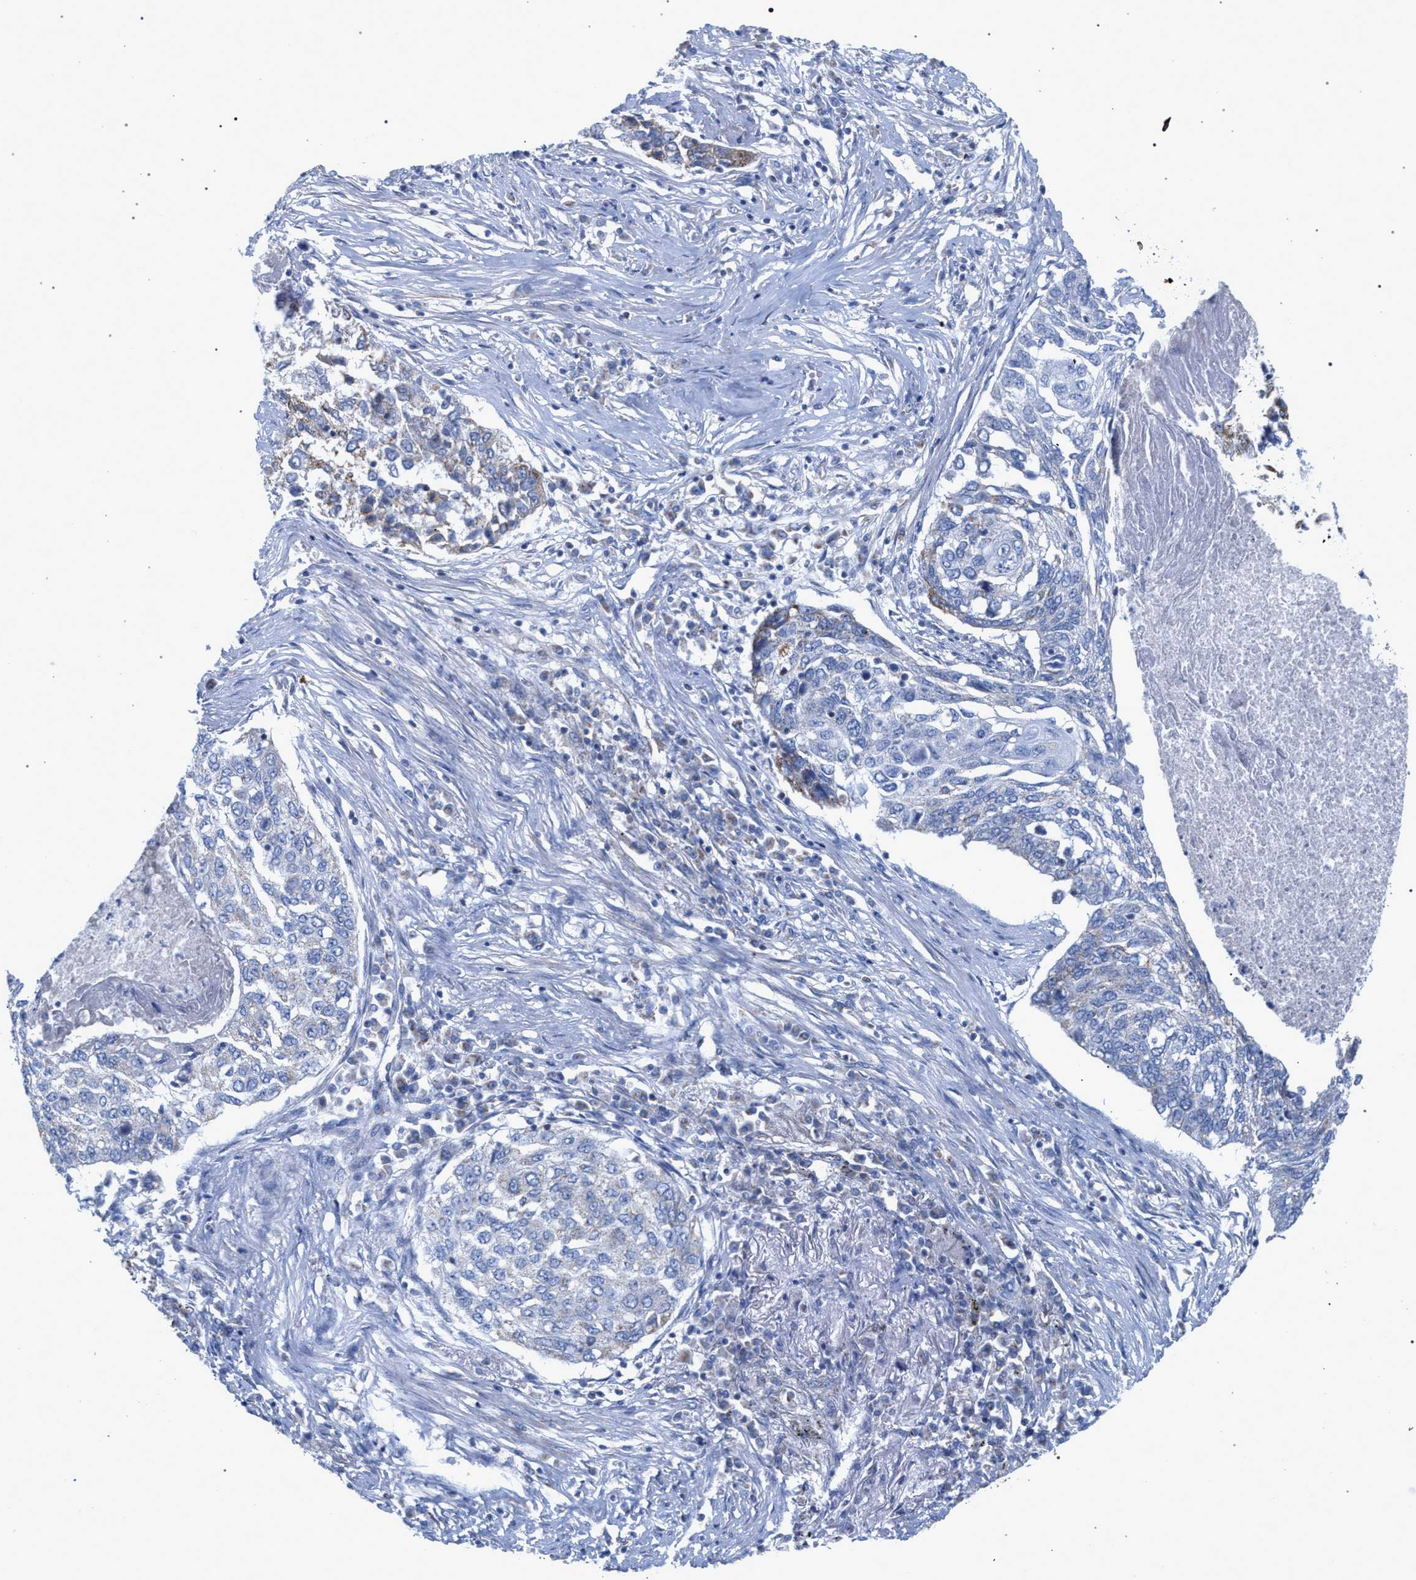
{"staining": {"intensity": "negative", "quantity": "none", "location": "none"}, "tissue": "lung cancer", "cell_type": "Tumor cells", "image_type": "cancer", "snomed": [{"axis": "morphology", "description": "Squamous cell carcinoma, NOS"}, {"axis": "topography", "description": "Lung"}], "caption": "Immunohistochemical staining of human lung squamous cell carcinoma shows no significant staining in tumor cells. The staining is performed using DAB (3,3'-diaminobenzidine) brown chromogen with nuclei counter-stained in using hematoxylin.", "gene": "ECI2", "patient": {"sex": "female", "age": 63}}